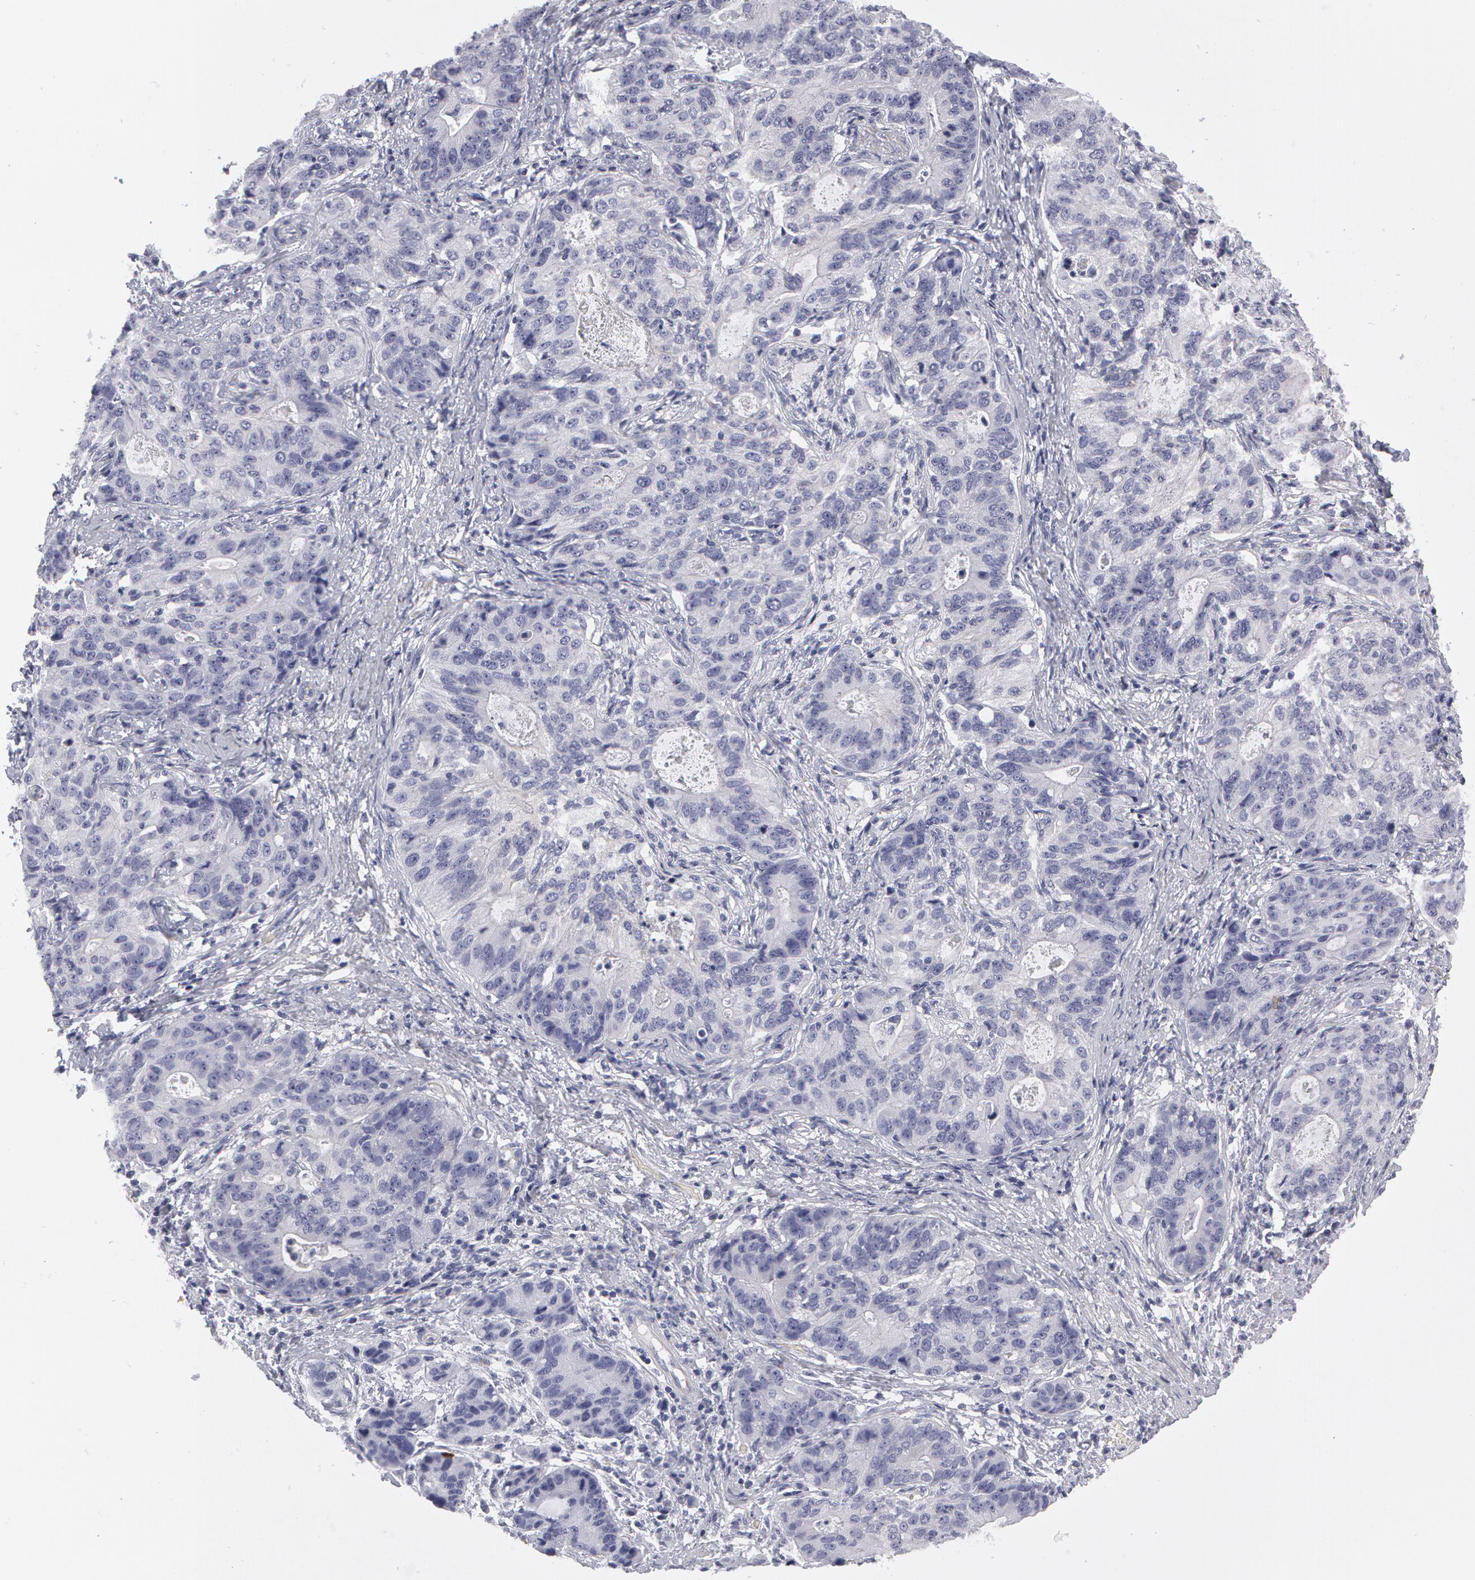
{"staining": {"intensity": "negative", "quantity": "none", "location": "none"}, "tissue": "stomach cancer", "cell_type": "Tumor cells", "image_type": "cancer", "snomed": [{"axis": "morphology", "description": "Adenocarcinoma, NOS"}, {"axis": "topography", "description": "Esophagus"}, {"axis": "topography", "description": "Stomach"}], "caption": "Immunohistochemical staining of stomach cancer displays no significant expression in tumor cells. The staining was performed using DAB to visualize the protein expression in brown, while the nuclei were stained in blue with hematoxylin (Magnification: 20x).", "gene": "SMC1B", "patient": {"sex": "male", "age": 74}}